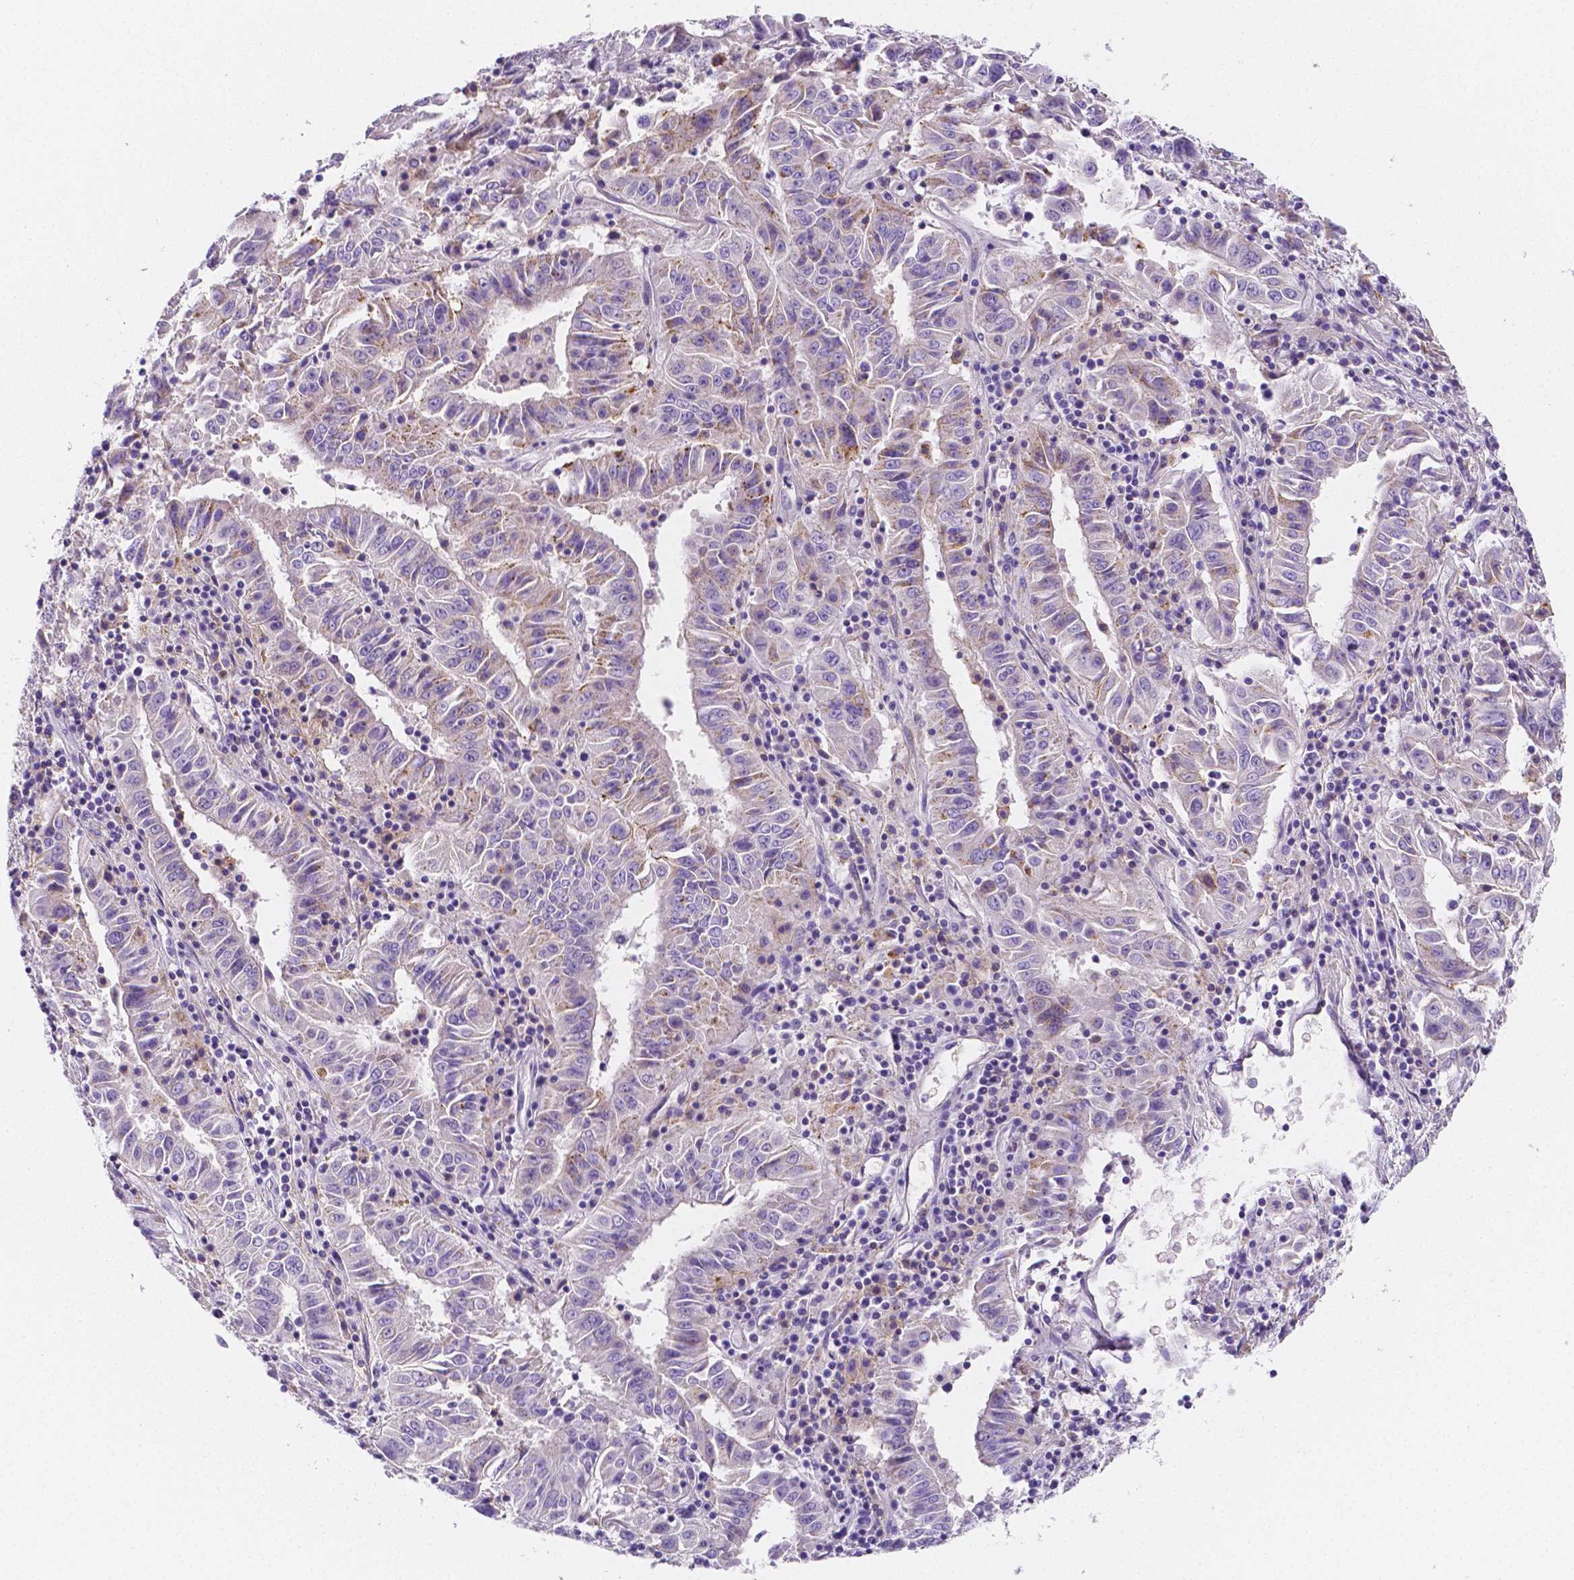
{"staining": {"intensity": "negative", "quantity": "none", "location": "none"}, "tissue": "pancreatic cancer", "cell_type": "Tumor cells", "image_type": "cancer", "snomed": [{"axis": "morphology", "description": "Adenocarcinoma, NOS"}, {"axis": "topography", "description": "Pancreas"}], "caption": "A photomicrograph of human pancreatic adenocarcinoma is negative for staining in tumor cells. Nuclei are stained in blue.", "gene": "GABRD", "patient": {"sex": "male", "age": 63}}